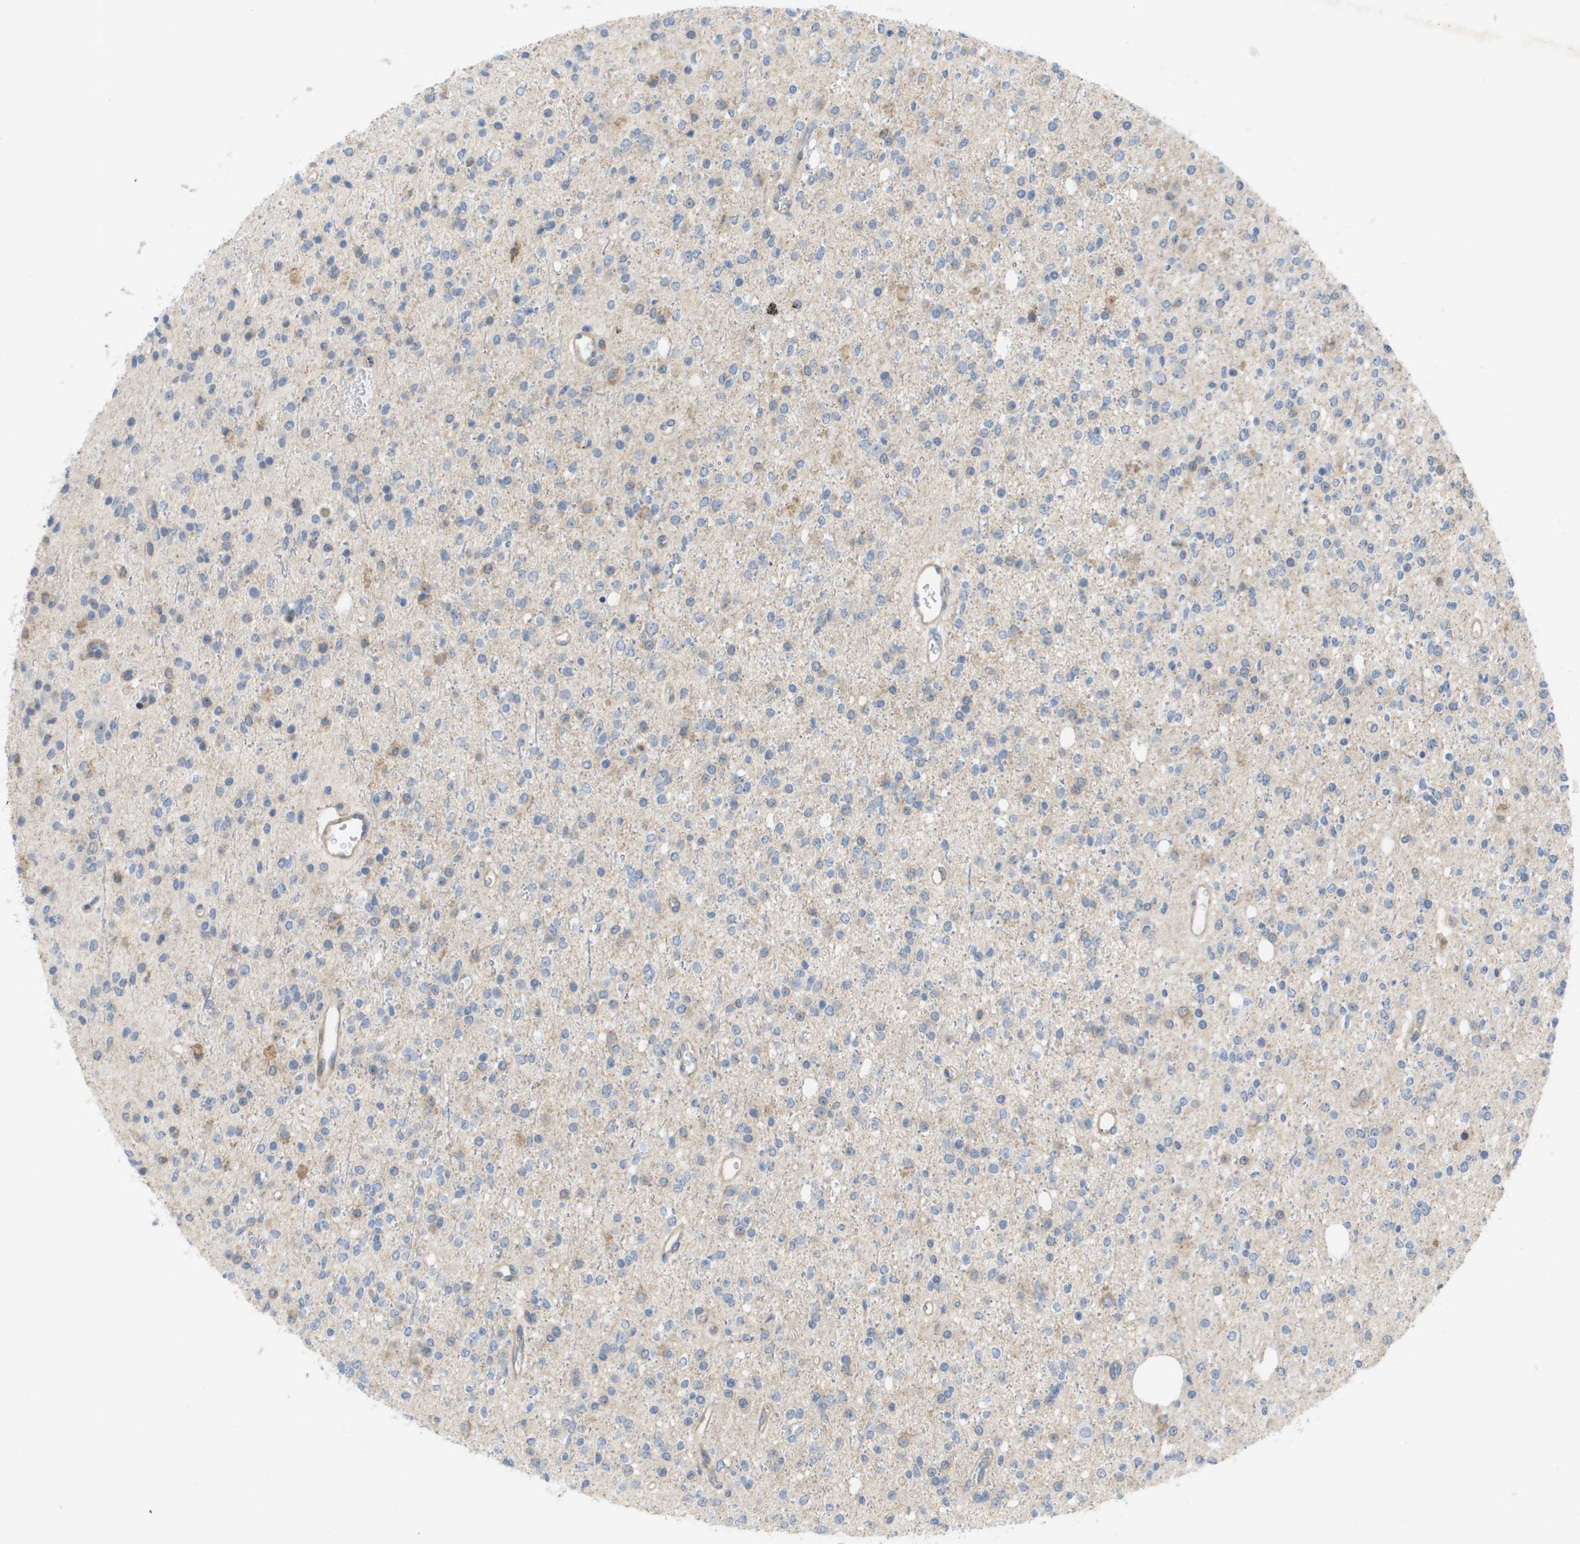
{"staining": {"intensity": "negative", "quantity": "none", "location": "none"}, "tissue": "glioma", "cell_type": "Tumor cells", "image_type": "cancer", "snomed": [{"axis": "morphology", "description": "Glioma, malignant, High grade"}, {"axis": "topography", "description": "Brain"}], "caption": "Immunohistochemical staining of human malignant glioma (high-grade) reveals no significant positivity in tumor cells.", "gene": "MTARC2", "patient": {"sex": "male", "age": 34}}